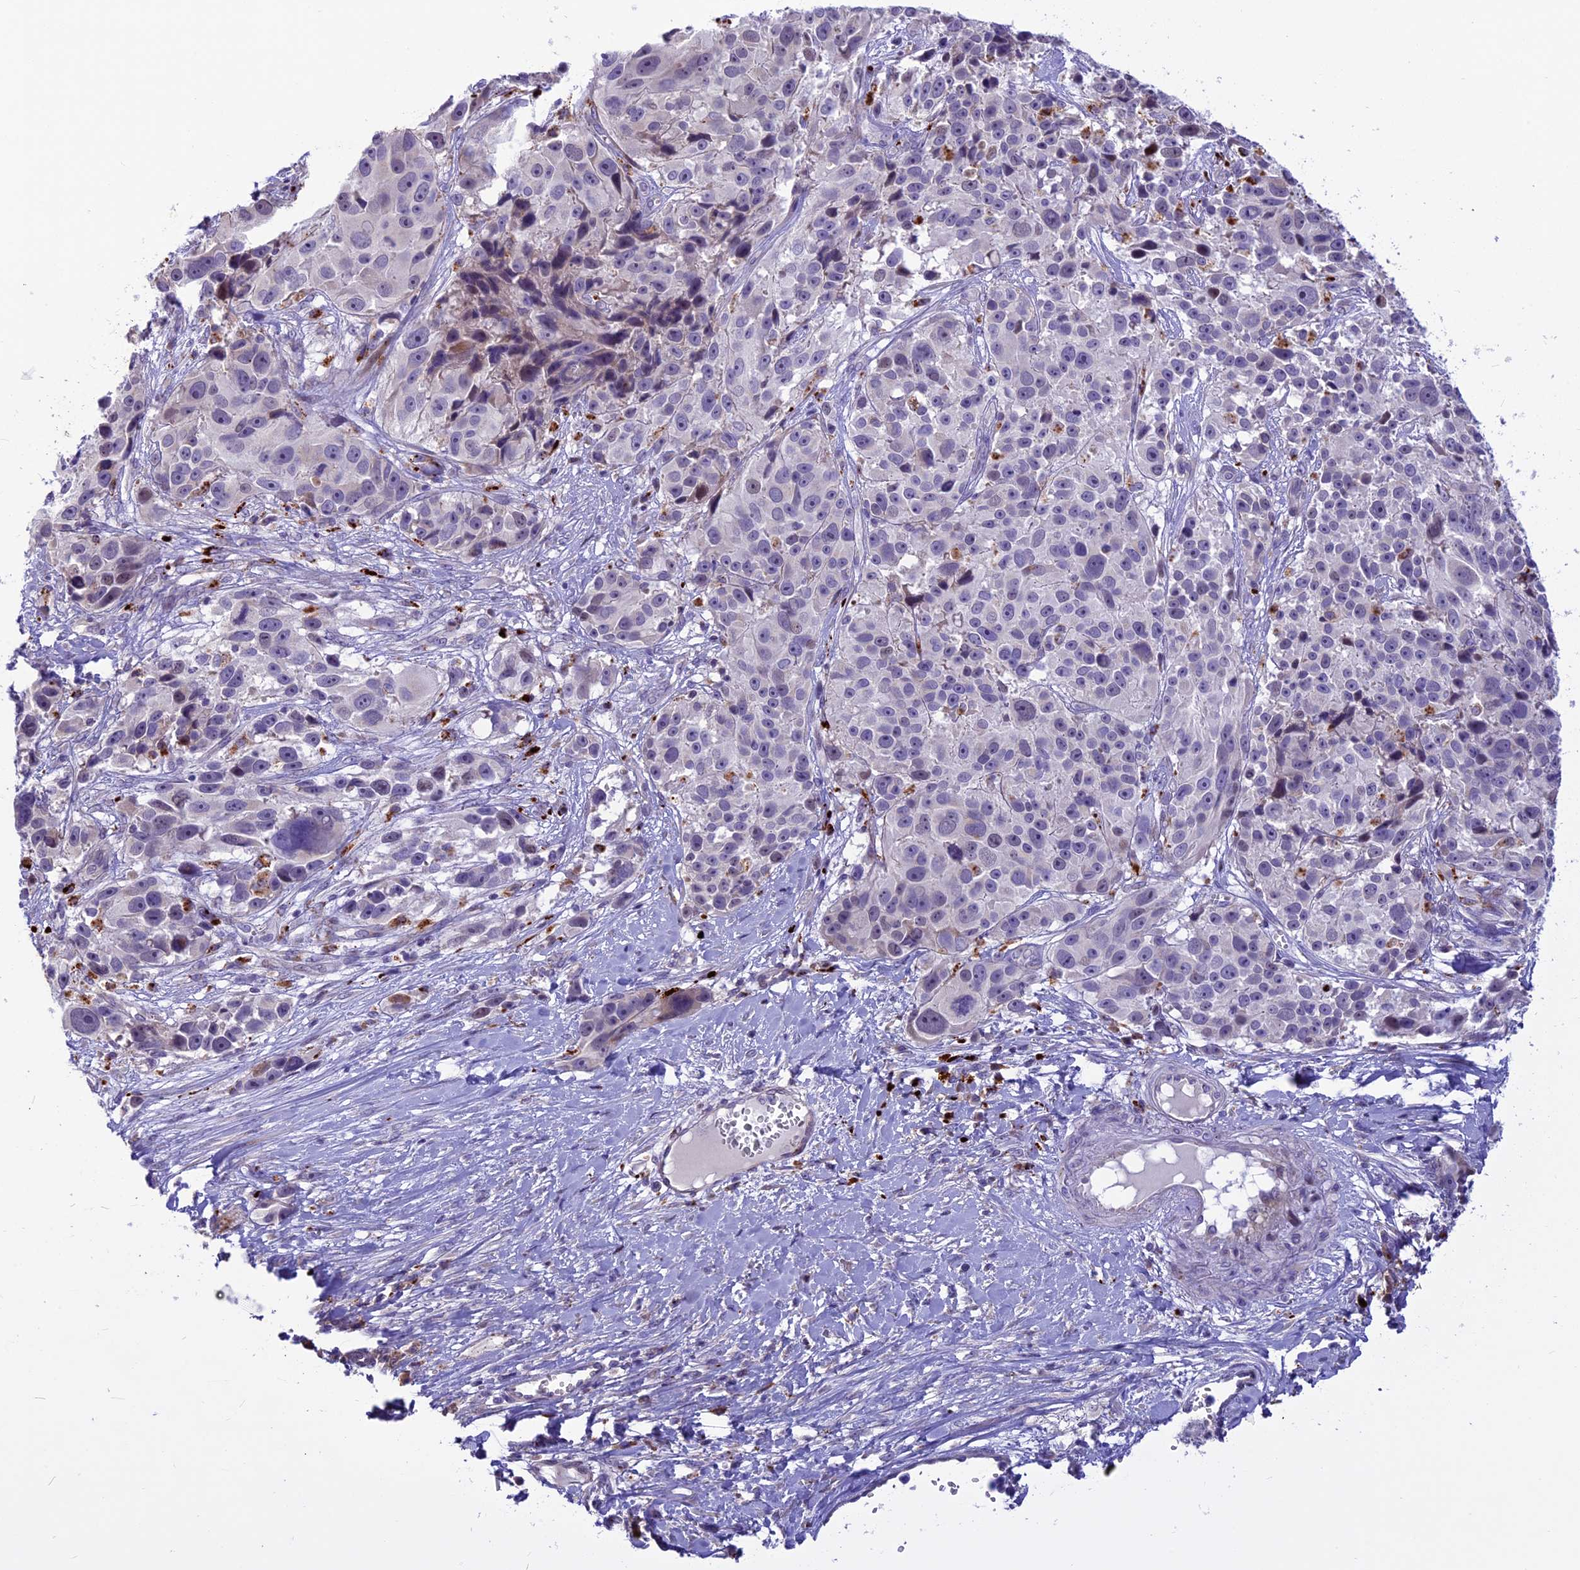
{"staining": {"intensity": "negative", "quantity": "none", "location": "none"}, "tissue": "melanoma", "cell_type": "Tumor cells", "image_type": "cancer", "snomed": [{"axis": "morphology", "description": "Malignant melanoma, NOS"}, {"axis": "topography", "description": "Skin"}], "caption": "Tumor cells show no significant staining in melanoma. (Brightfield microscopy of DAB immunohistochemistry at high magnification).", "gene": "THRSP", "patient": {"sex": "male", "age": 84}}